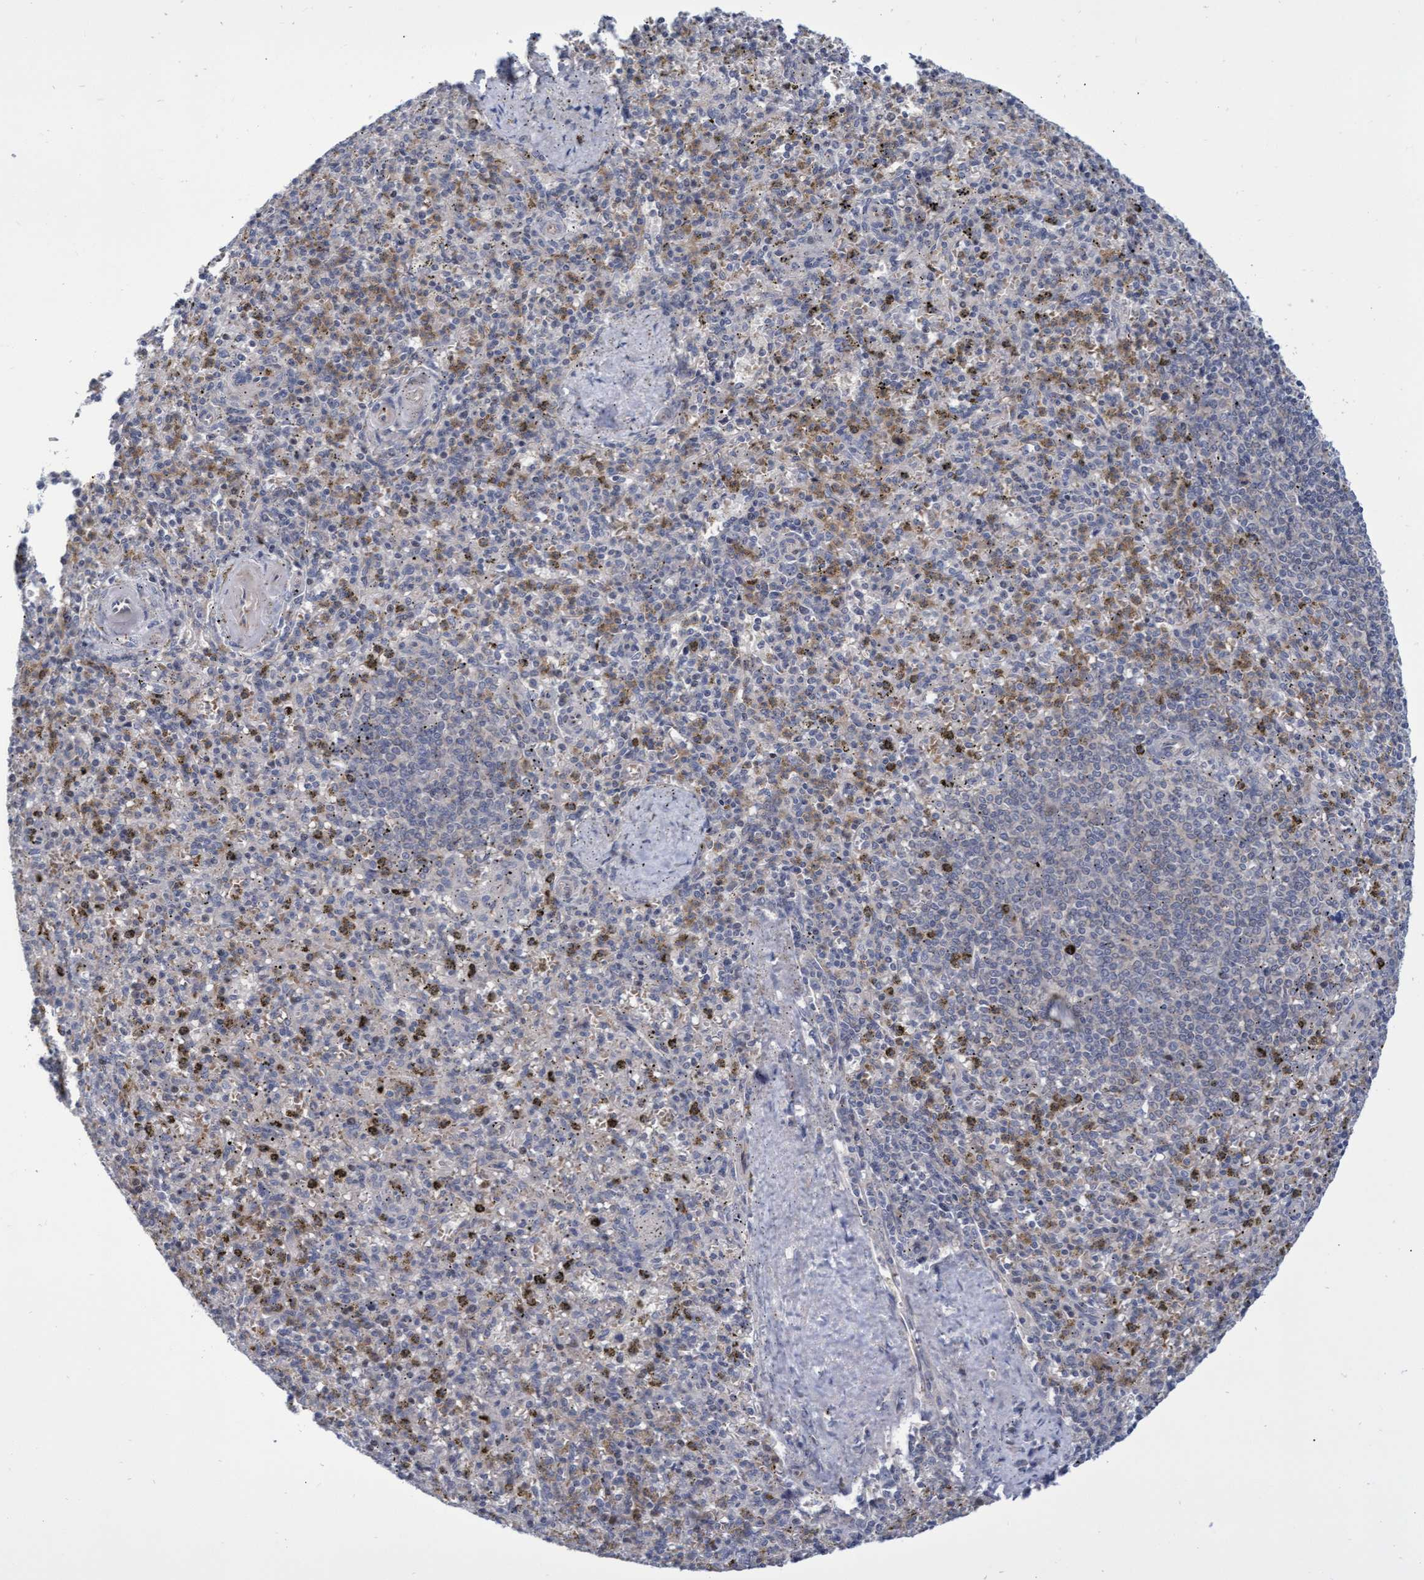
{"staining": {"intensity": "moderate", "quantity": "<25%", "location": "cytoplasmic/membranous"}, "tissue": "spleen", "cell_type": "Cells in red pulp", "image_type": "normal", "snomed": [{"axis": "morphology", "description": "Normal tissue, NOS"}, {"axis": "topography", "description": "Spleen"}], "caption": "Unremarkable spleen displays moderate cytoplasmic/membranous expression in approximately <25% of cells in red pulp The staining was performed using DAB to visualize the protein expression in brown, while the nuclei were stained in blue with hematoxylin (Magnification: 20x)..", "gene": "ABCF2", "patient": {"sex": "male", "age": 72}}